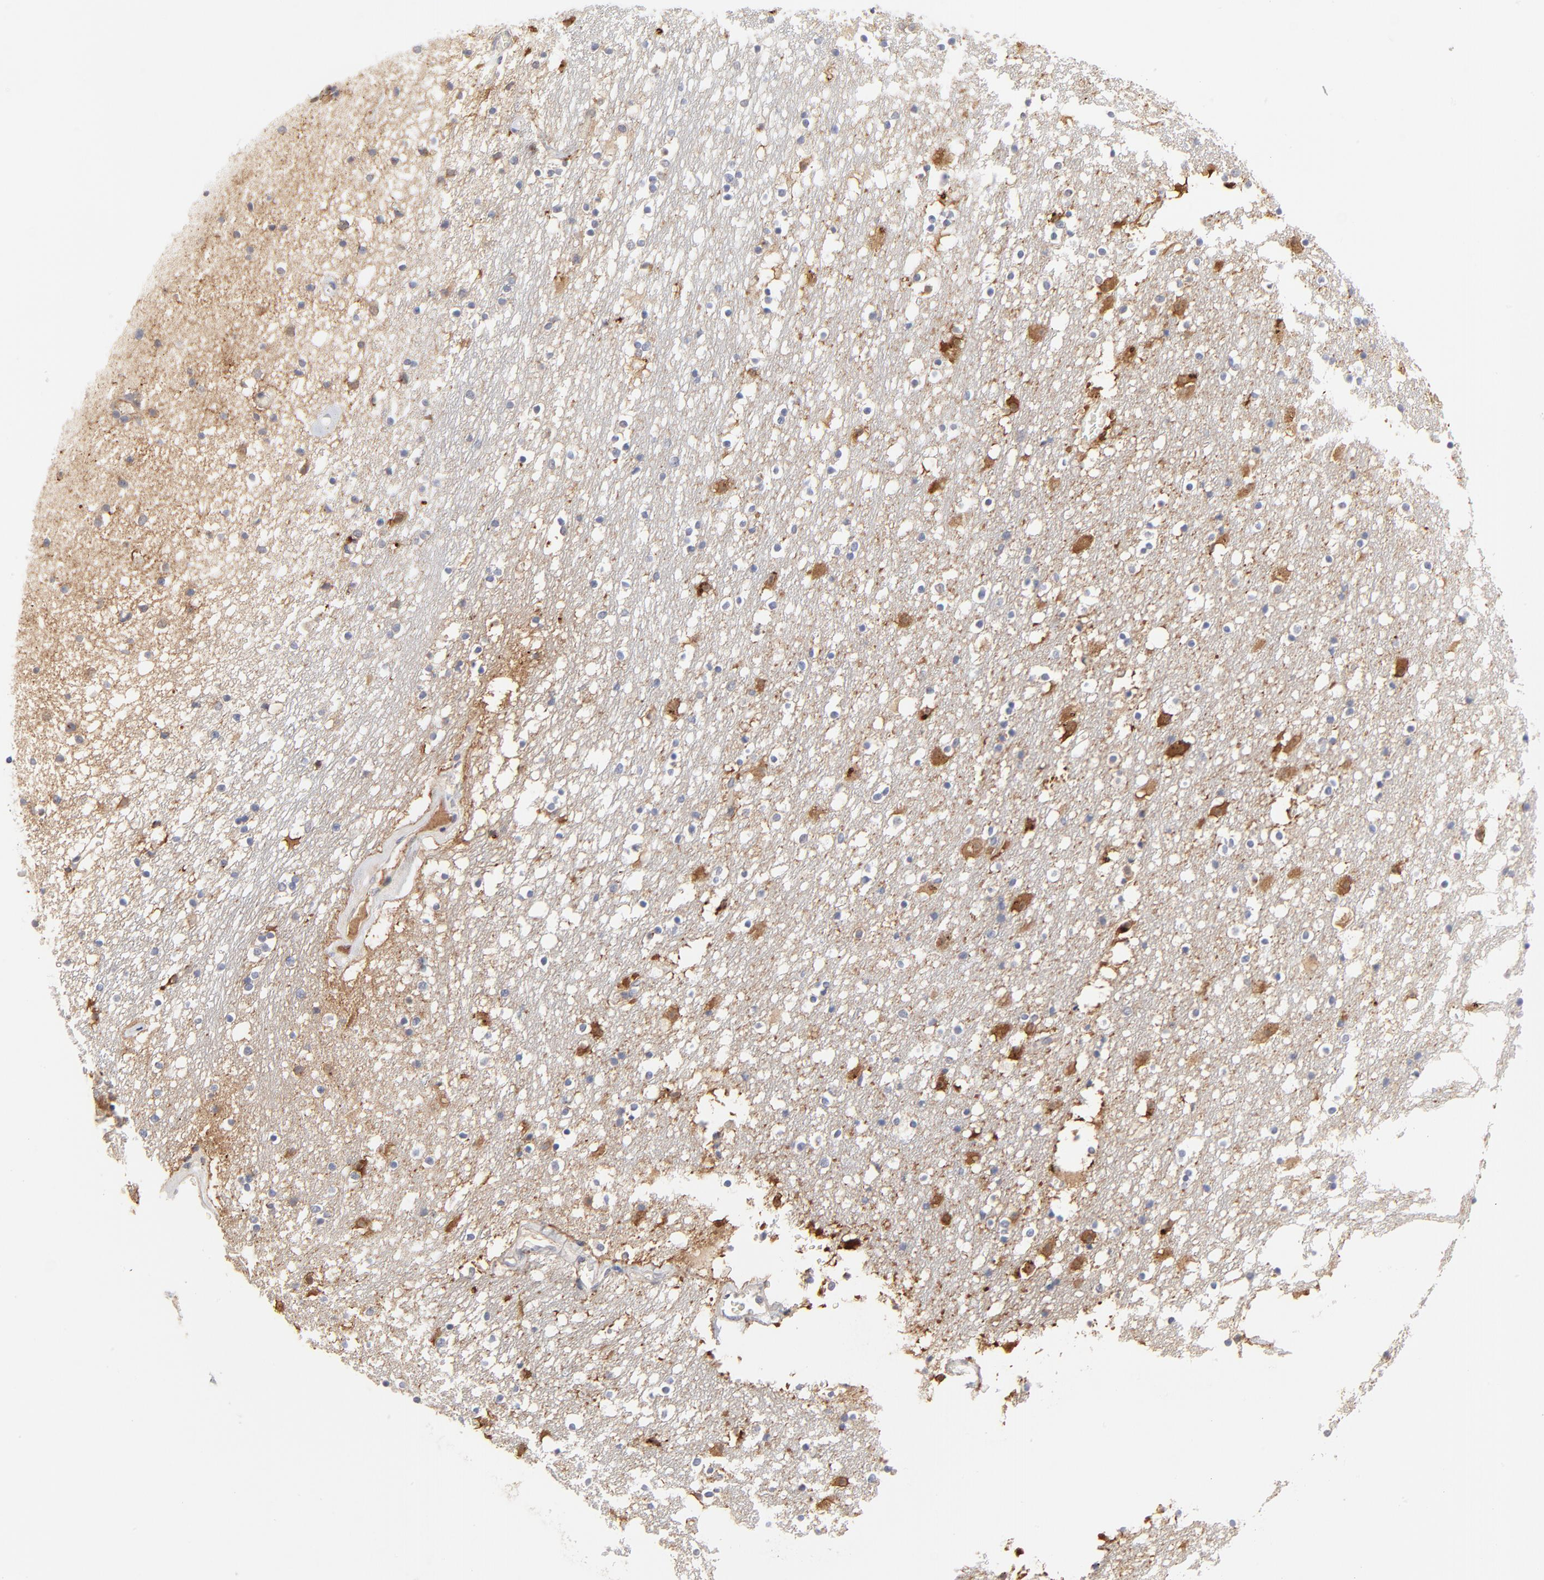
{"staining": {"intensity": "moderate", "quantity": "<25%", "location": "cytoplasmic/membranous"}, "tissue": "caudate", "cell_type": "Glial cells", "image_type": "normal", "snomed": [{"axis": "morphology", "description": "Normal tissue, NOS"}, {"axis": "topography", "description": "Lateral ventricle wall"}], "caption": "IHC photomicrograph of normal caudate: caudate stained using immunohistochemistry reveals low levels of moderate protein expression localized specifically in the cytoplasmic/membranous of glial cells, appearing as a cytoplasmic/membranous brown color.", "gene": "AURKA", "patient": {"sex": "male", "age": 45}}